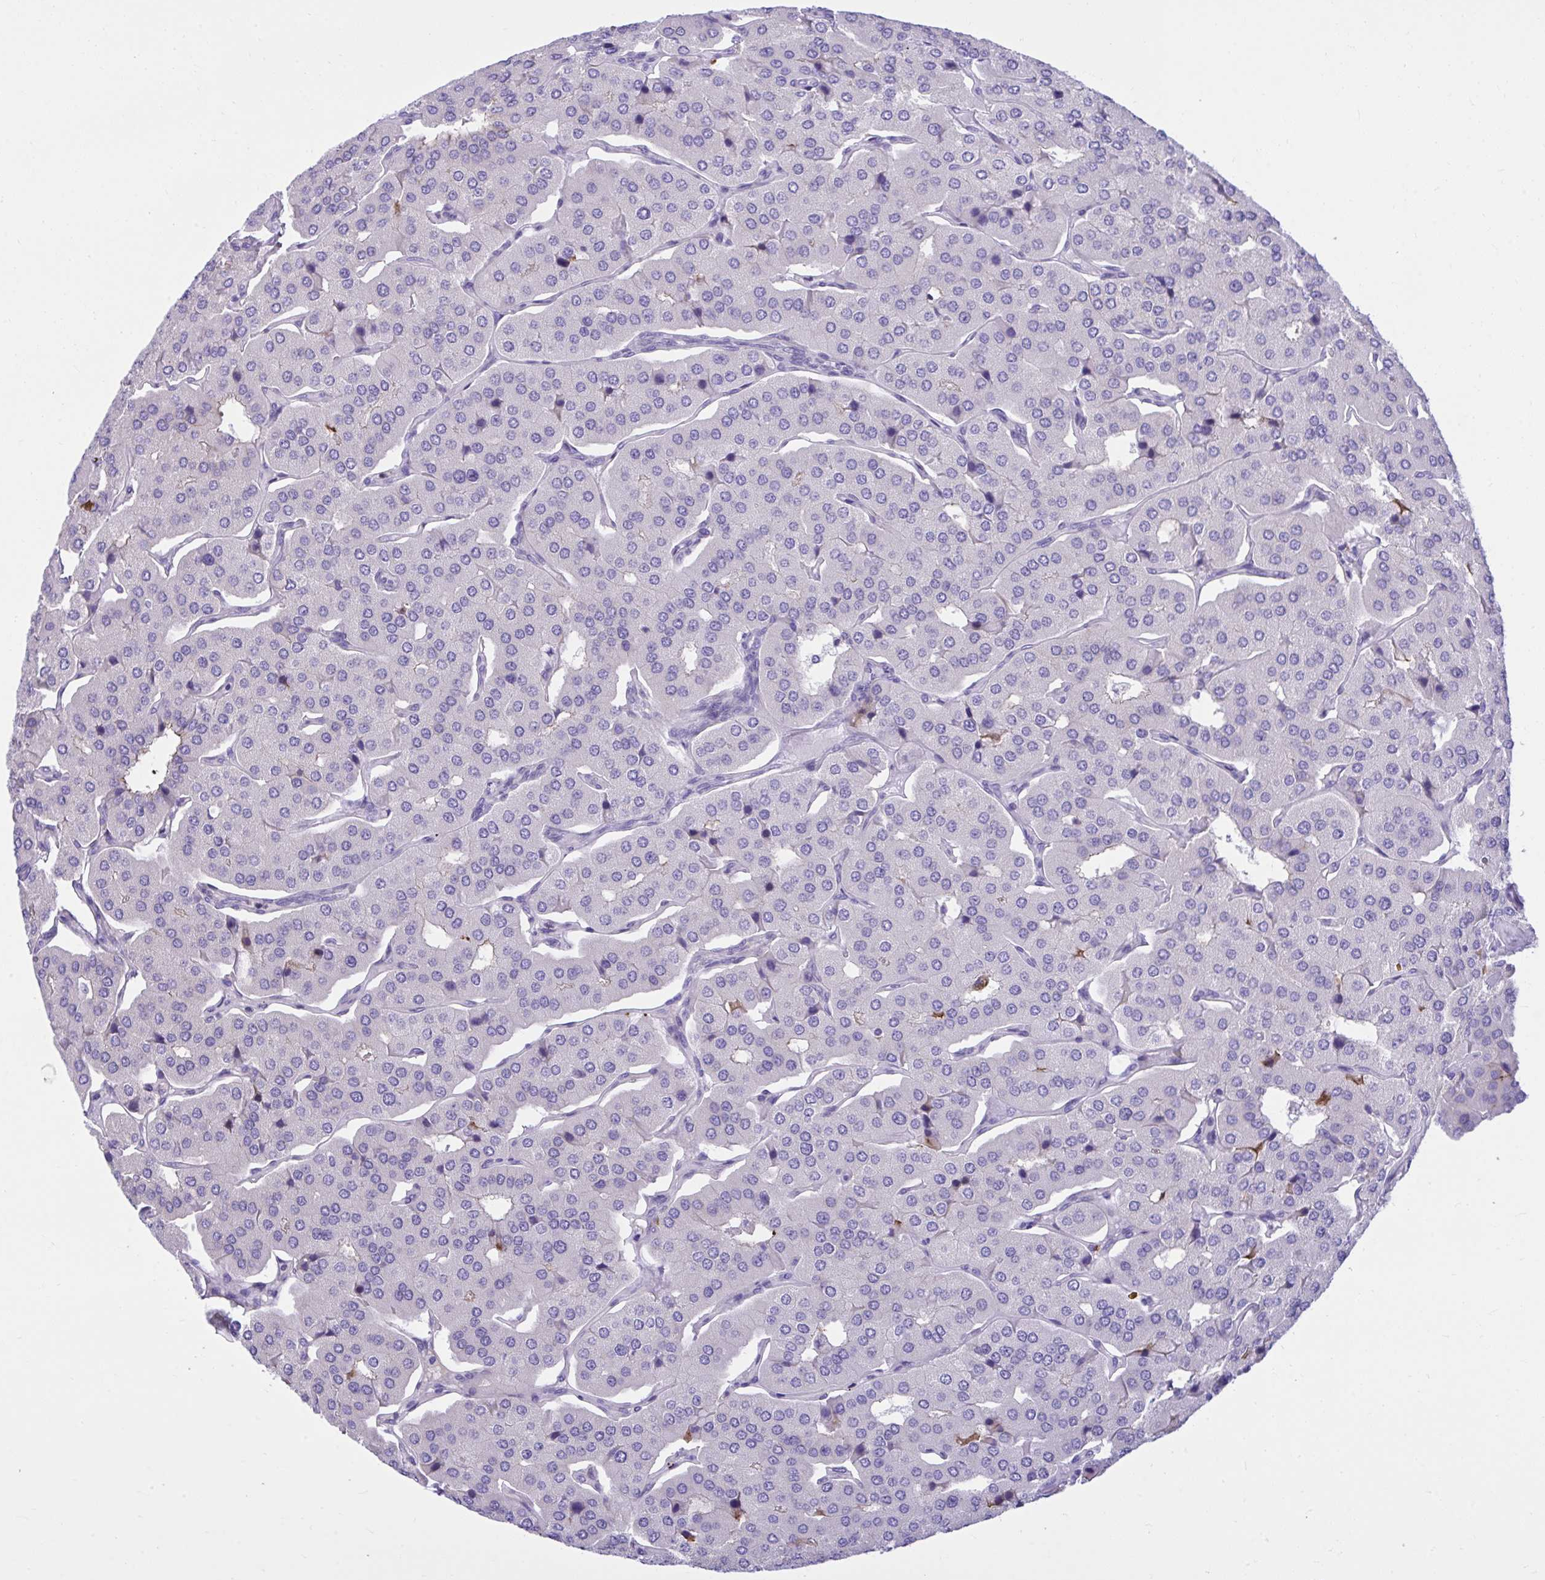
{"staining": {"intensity": "negative", "quantity": "none", "location": "none"}, "tissue": "parathyroid gland", "cell_type": "Glandular cells", "image_type": "normal", "snomed": [{"axis": "morphology", "description": "Normal tissue, NOS"}, {"axis": "morphology", "description": "Adenoma, NOS"}, {"axis": "topography", "description": "Parathyroid gland"}], "caption": "A high-resolution histopathology image shows immunohistochemistry staining of benign parathyroid gland, which displays no significant expression in glandular cells.", "gene": "HRG", "patient": {"sex": "female", "age": 86}}